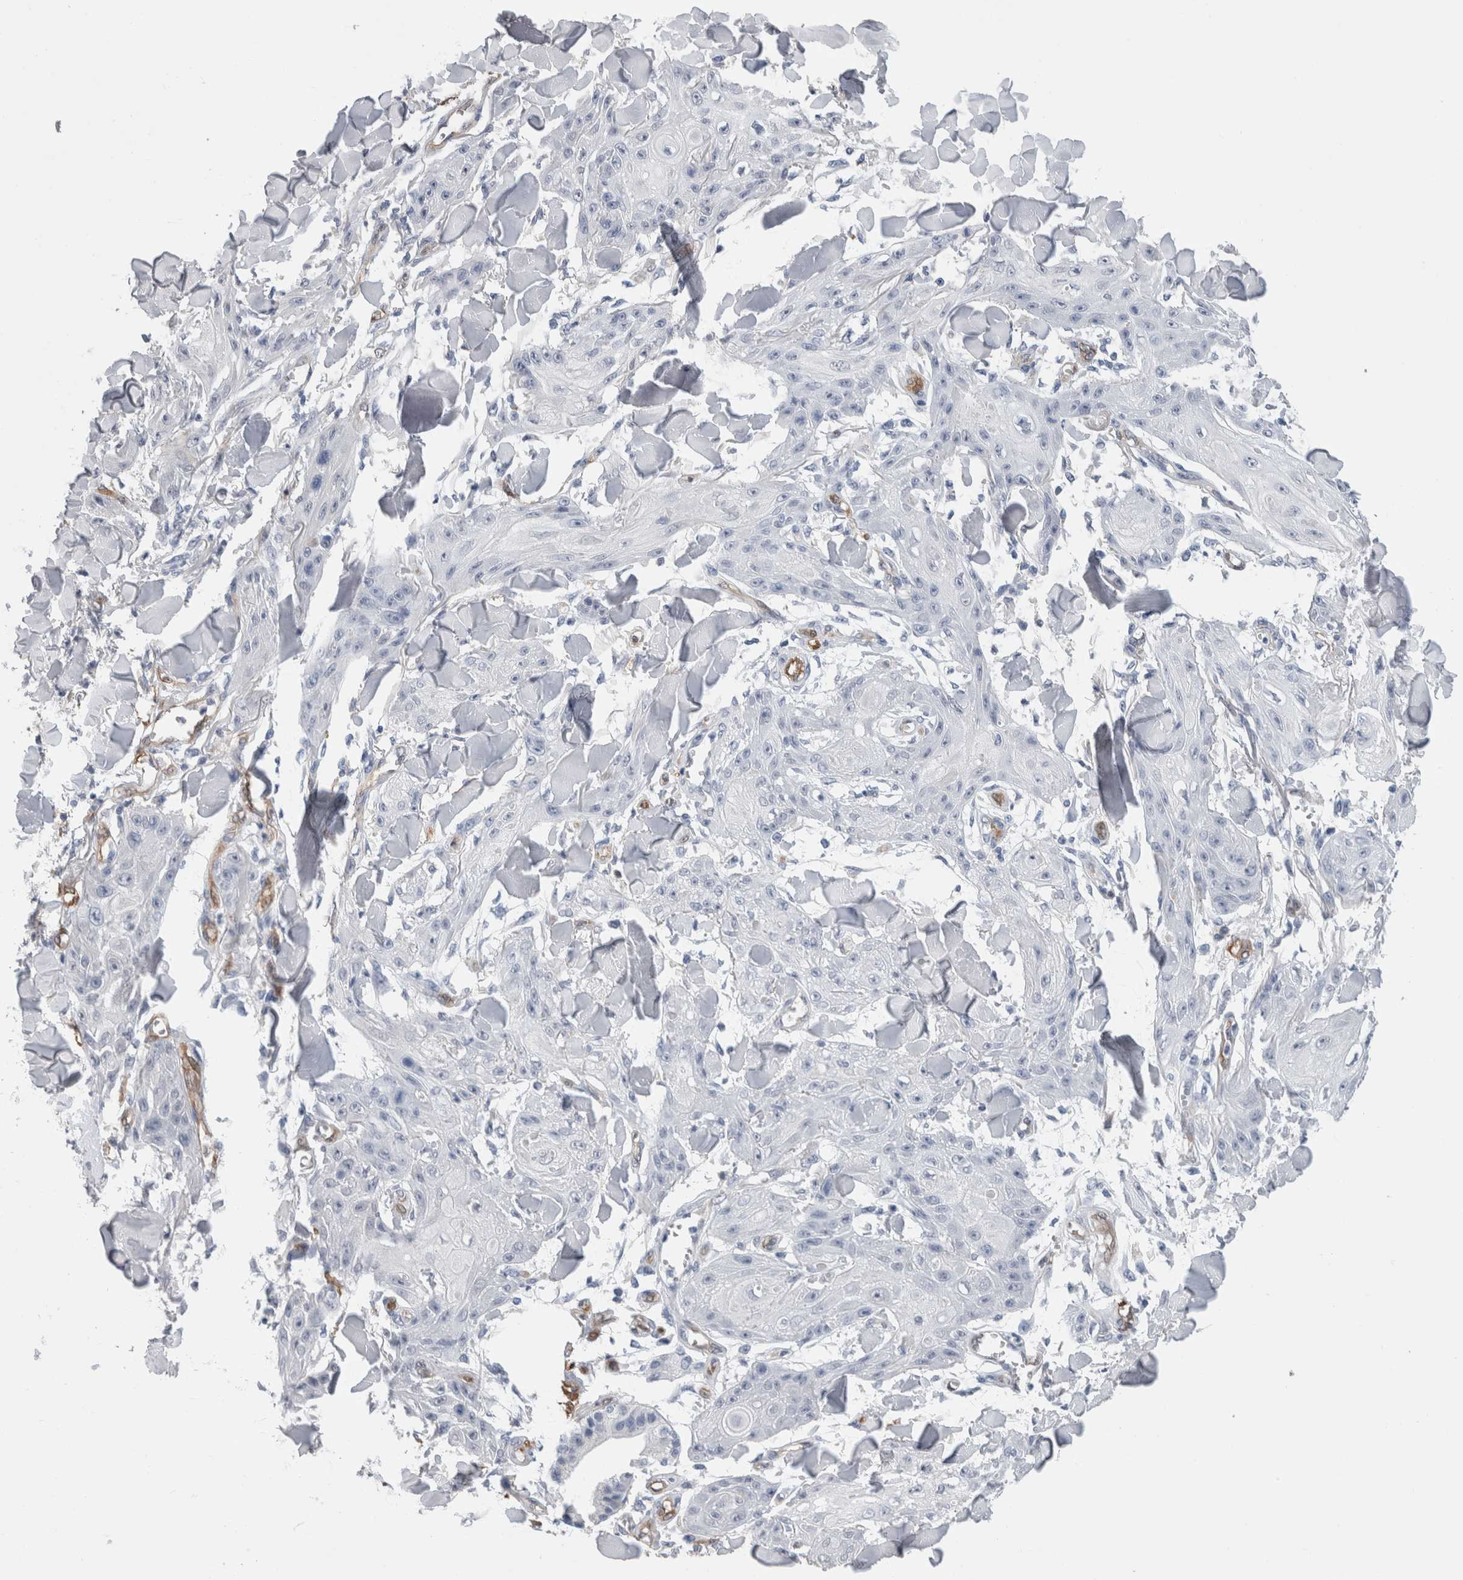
{"staining": {"intensity": "negative", "quantity": "none", "location": "none"}, "tissue": "skin cancer", "cell_type": "Tumor cells", "image_type": "cancer", "snomed": [{"axis": "morphology", "description": "Squamous cell carcinoma, NOS"}, {"axis": "topography", "description": "Skin"}], "caption": "A photomicrograph of human skin cancer (squamous cell carcinoma) is negative for staining in tumor cells.", "gene": "FABP4", "patient": {"sex": "male", "age": 74}}